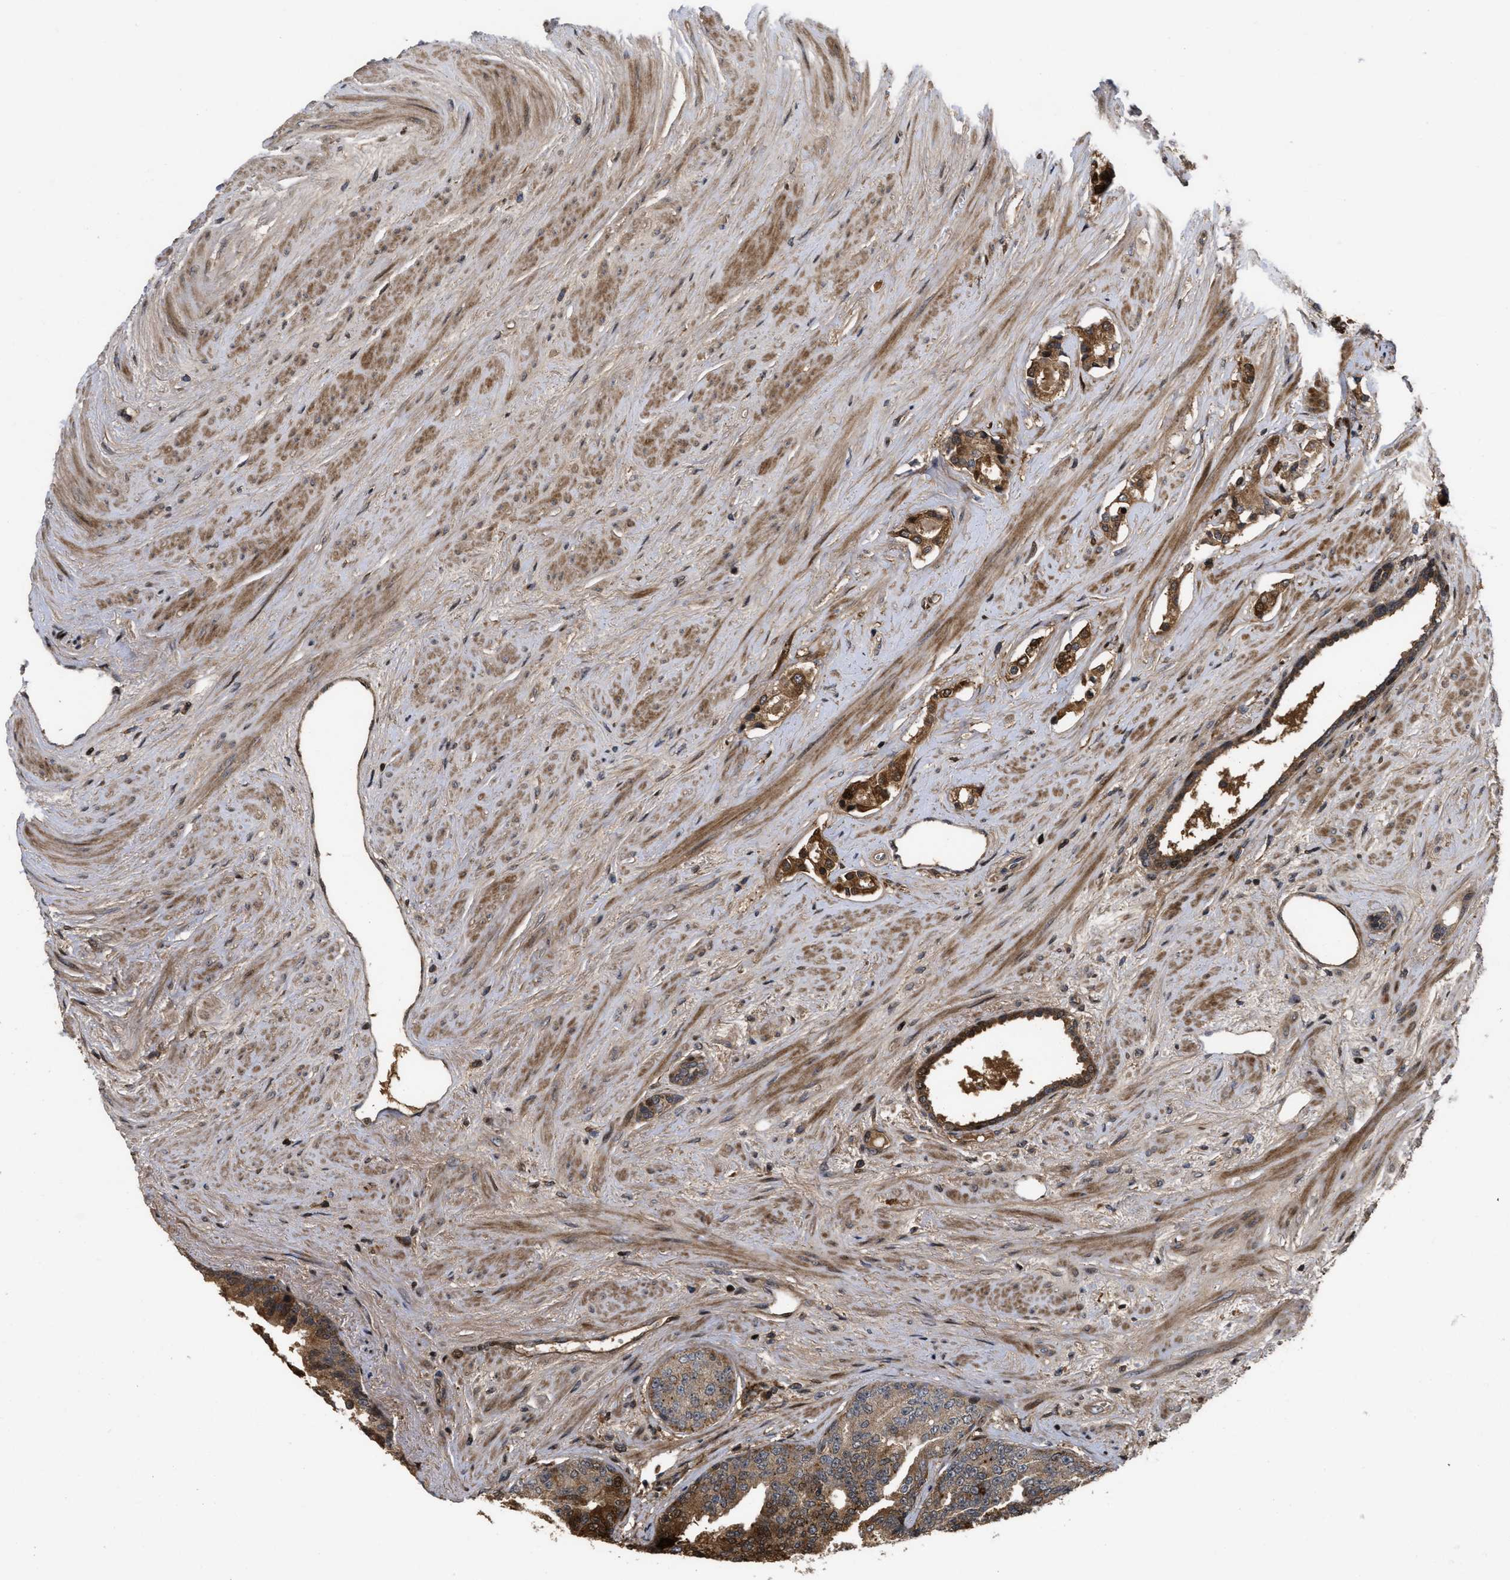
{"staining": {"intensity": "strong", "quantity": ">75%", "location": "cytoplasmic/membranous,nuclear"}, "tissue": "prostate cancer", "cell_type": "Tumor cells", "image_type": "cancer", "snomed": [{"axis": "morphology", "description": "Adenocarcinoma, High grade"}, {"axis": "topography", "description": "Prostate"}], "caption": "Prostate cancer (high-grade adenocarcinoma) tissue demonstrates strong cytoplasmic/membranous and nuclear expression in about >75% of tumor cells, visualized by immunohistochemistry.", "gene": "CBR3", "patient": {"sex": "male", "age": 71}}